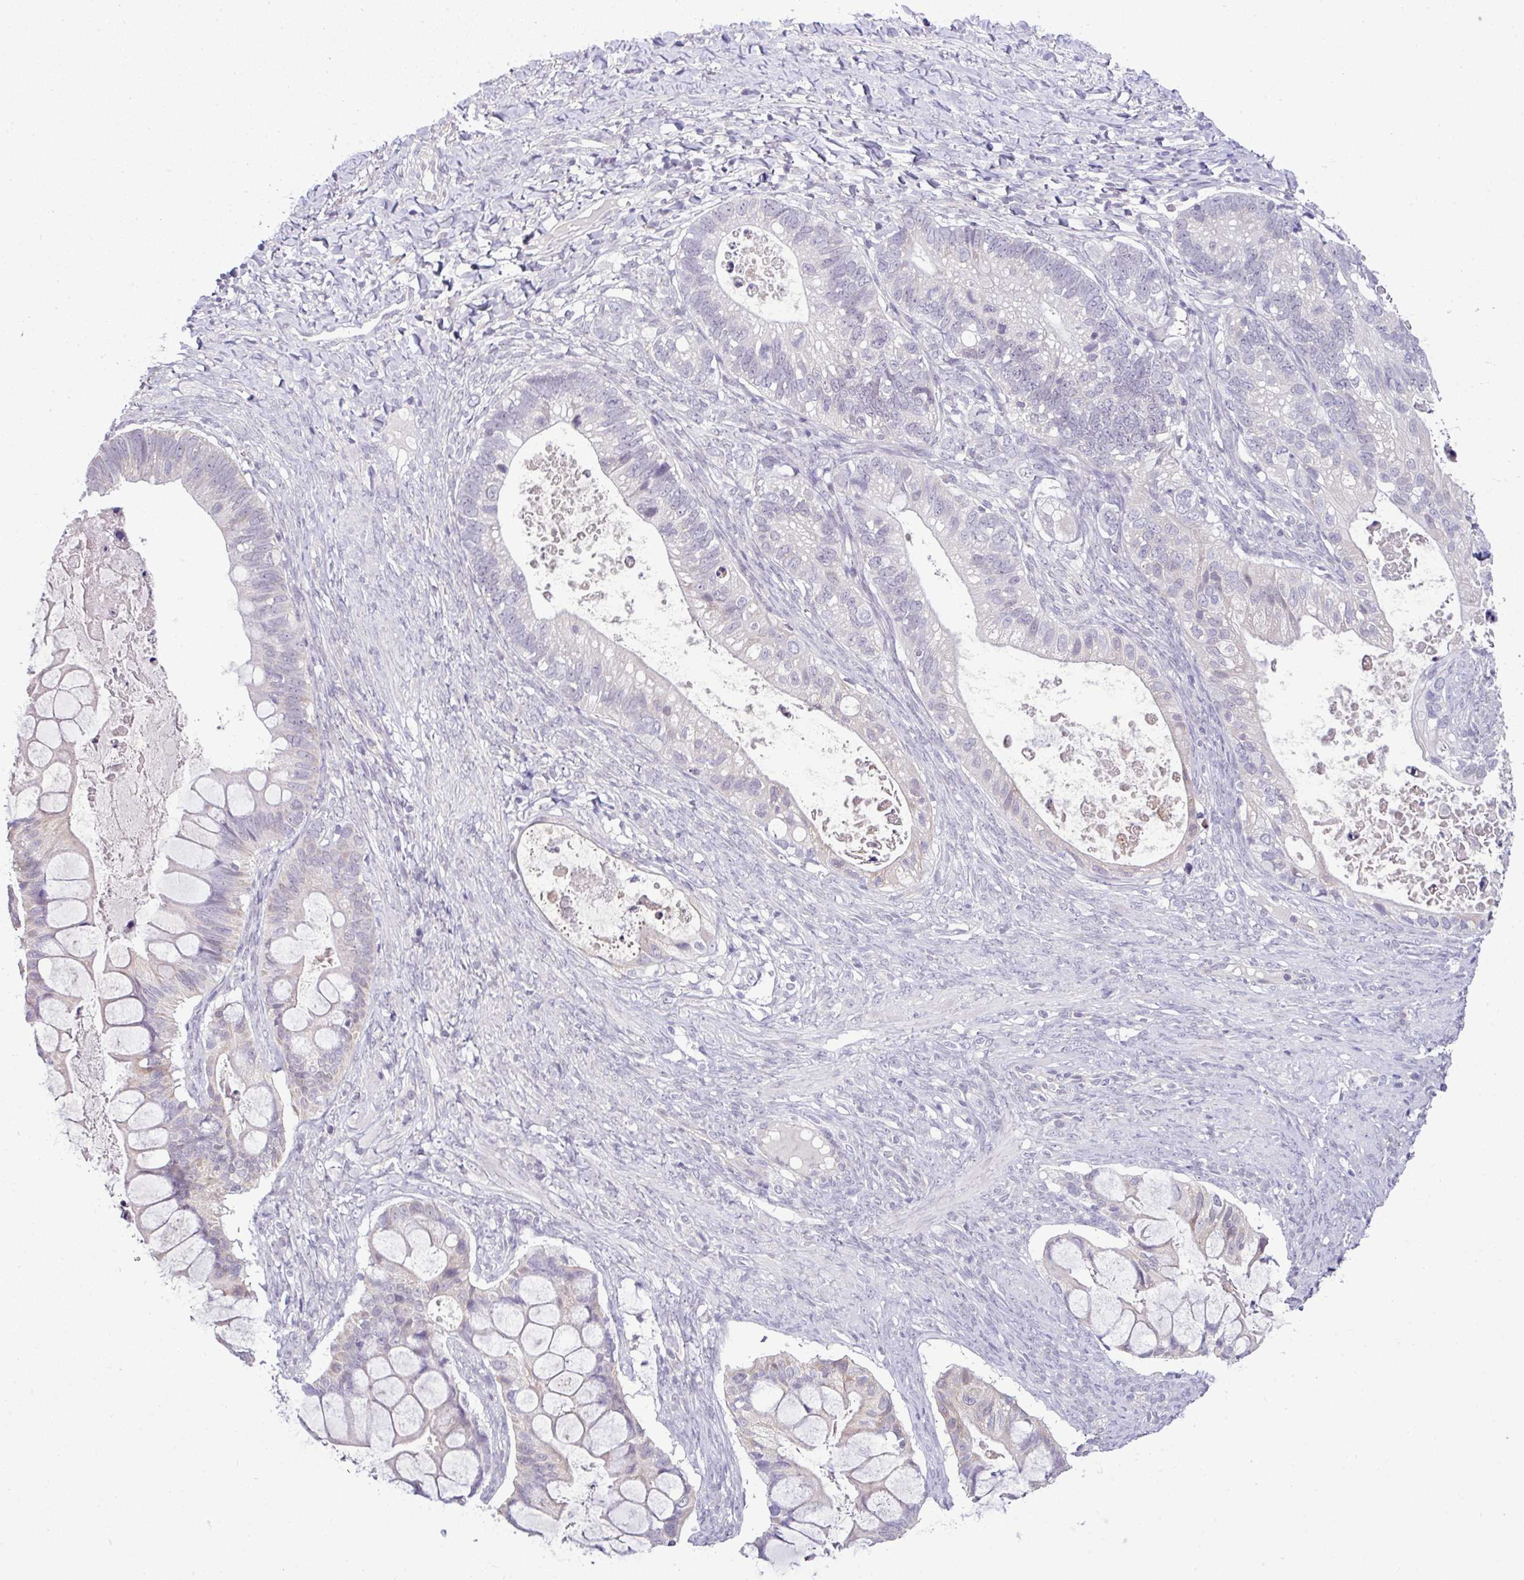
{"staining": {"intensity": "negative", "quantity": "none", "location": "none"}, "tissue": "ovarian cancer", "cell_type": "Tumor cells", "image_type": "cancer", "snomed": [{"axis": "morphology", "description": "Cystadenocarcinoma, mucinous, NOS"}, {"axis": "topography", "description": "Ovary"}], "caption": "DAB immunohistochemical staining of human mucinous cystadenocarcinoma (ovarian) shows no significant positivity in tumor cells.", "gene": "HBEGF", "patient": {"sex": "female", "age": 61}}